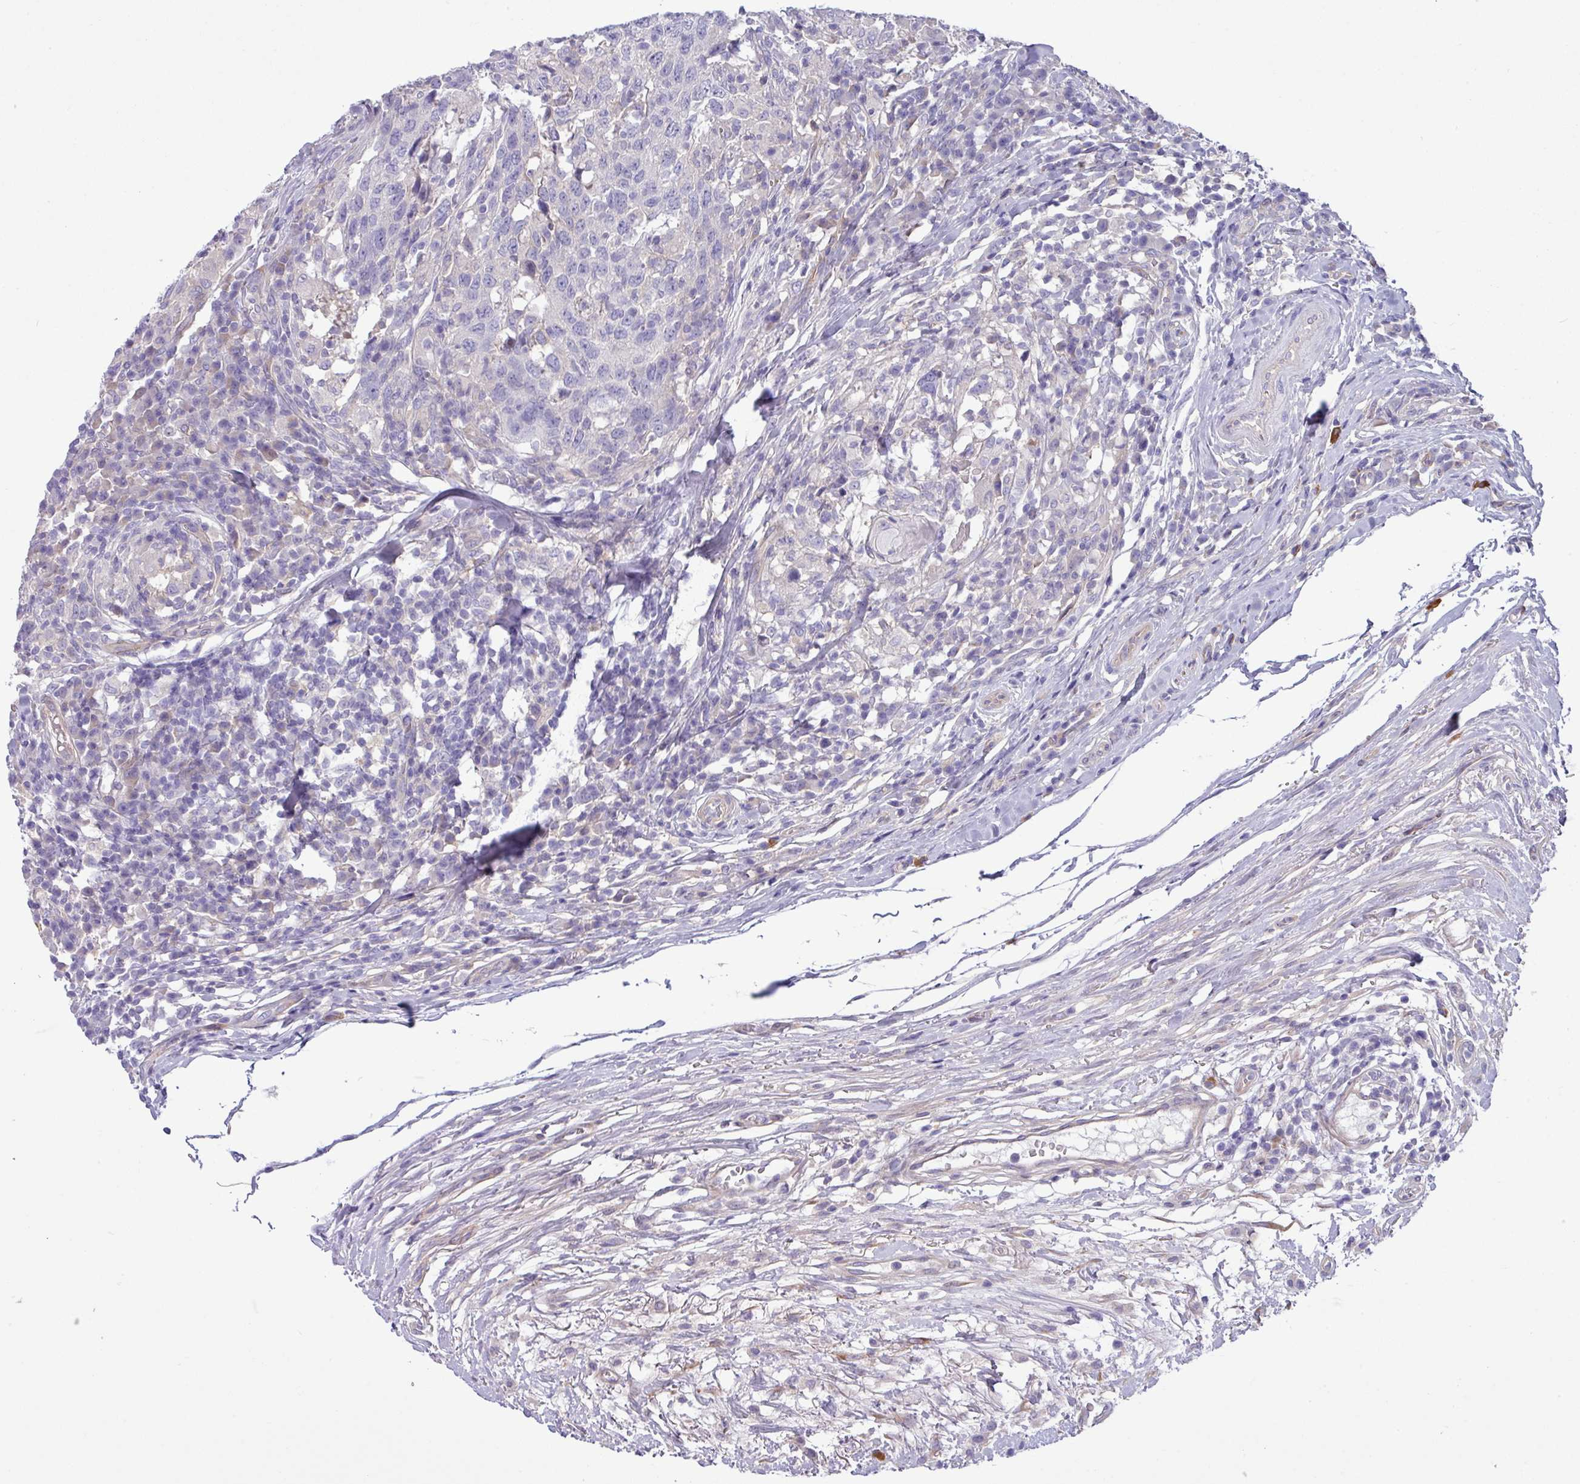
{"staining": {"intensity": "negative", "quantity": "none", "location": "none"}, "tissue": "head and neck cancer", "cell_type": "Tumor cells", "image_type": "cancer", "snomed": [{"axis": "morphology", "description": "Squamous cell carcinoma, NOS"}, {"axis": "topography", "description": "Head-Neck"}], "caption": "Protein analysis of head and neck cancer (squamous cell carcinoma) exhibits no significant positivity in tumor cells.", "gene": "KIRREL3", "patient": {"sex": "male", "age": 66}}